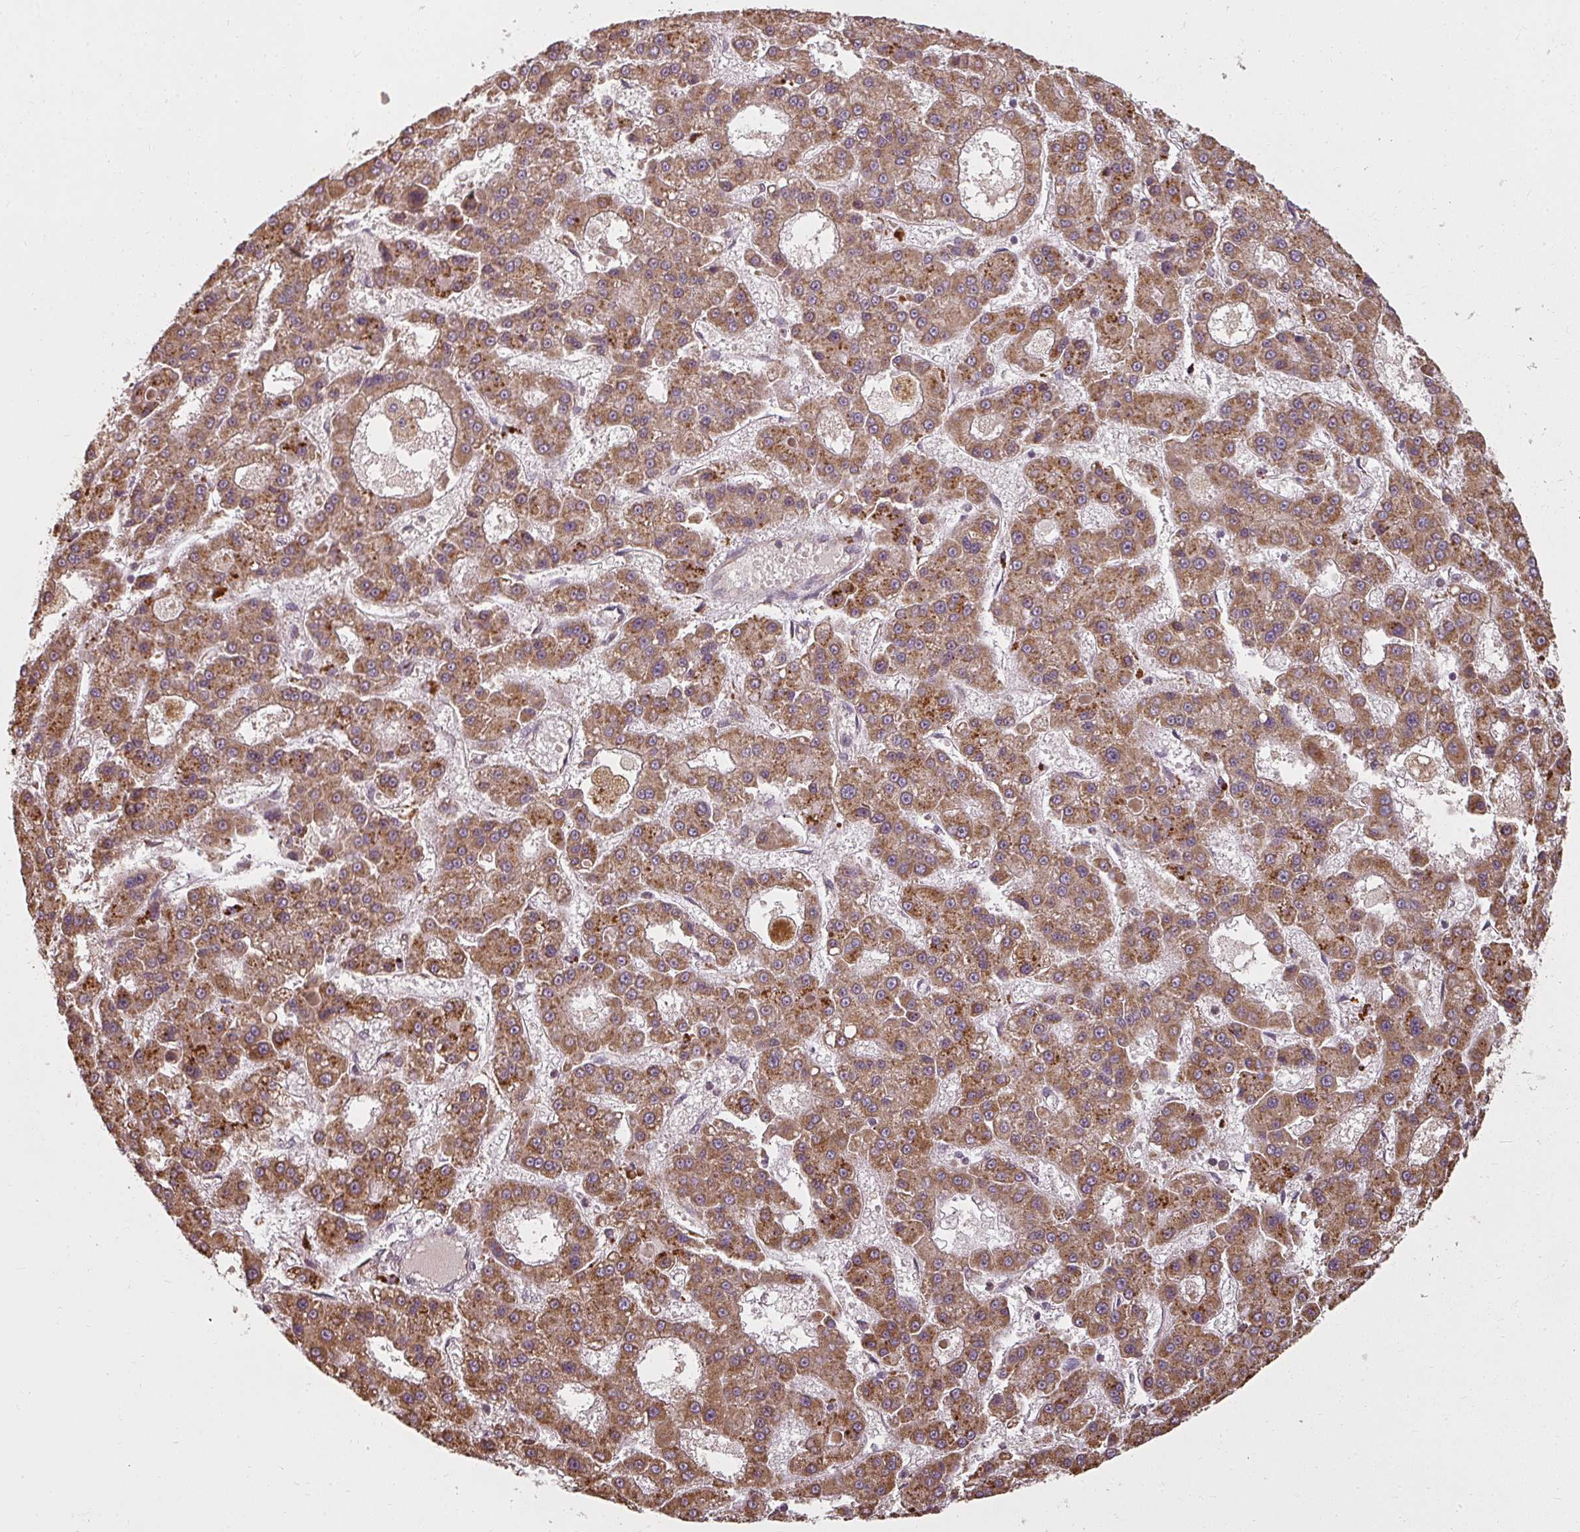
{"staining": {"intensity": "strong", "quantity": ">75%", "location": "cytoplasmic/membranous"}, "tissue": "liver cancer", "cell_type": "Tumor cells", "image_type": "cancer", "snomed": [{"axis": "morphology", "description": "Carcinoma, Hepatocellular, NOS"}, {"axis": "topography", "description": "Liver"}], "caption": "Tumor cells reveal high levels of strong cytoplasmic/membranous staining in approximately >75% of cells in liver hepatocellular carcinoma. (Stains: DAB (3,3'-diaminobenzidine) in brown, nuclei in blue, Microscopy: brightfield microscopy at high magnification).", "gene": "RPL24", "patient": {"sex": "male", "age": 70}}